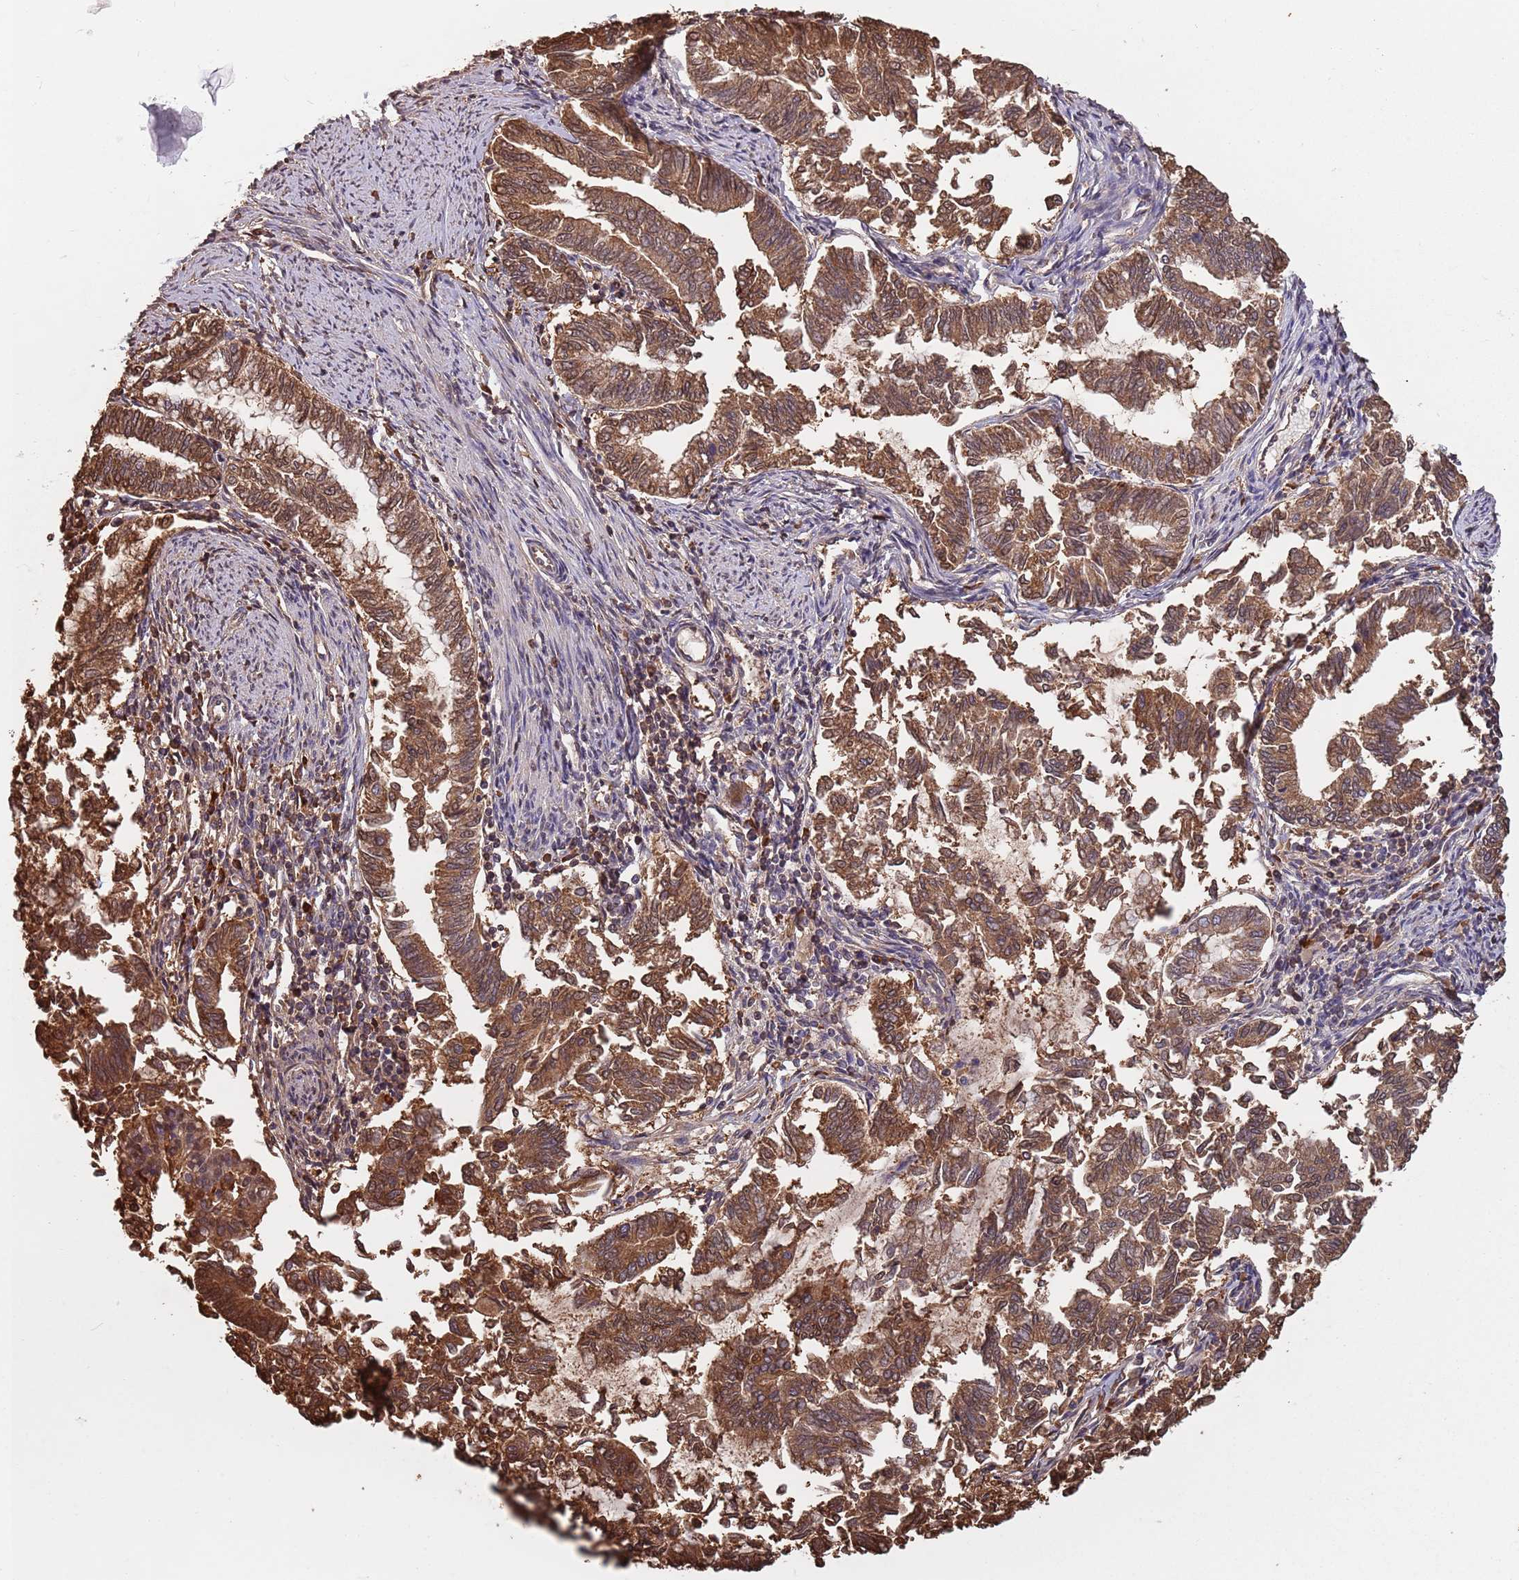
{"staining": {"intensity": "strong", "quantity": ">75%", "location": "cytoplasmic/membranous"}, "tissue": "endometrial cancer", "cell_type": "Tumor cells", "image_type": "cancer", "snomed": [{"axis": "morphology", "description": "Adenocarcinoma, NOS"}, {"axis": "topography", "description": "Endometrium"}], "caption": "This is a histology image of immunohistochemistry staining of endometrial cancer (adenocarcinoma), which shows strong staining in the cytoplasmic/membranous of tumor cells.", "gene": "COG4", "patient": {"sex": "female", "age": 79}}